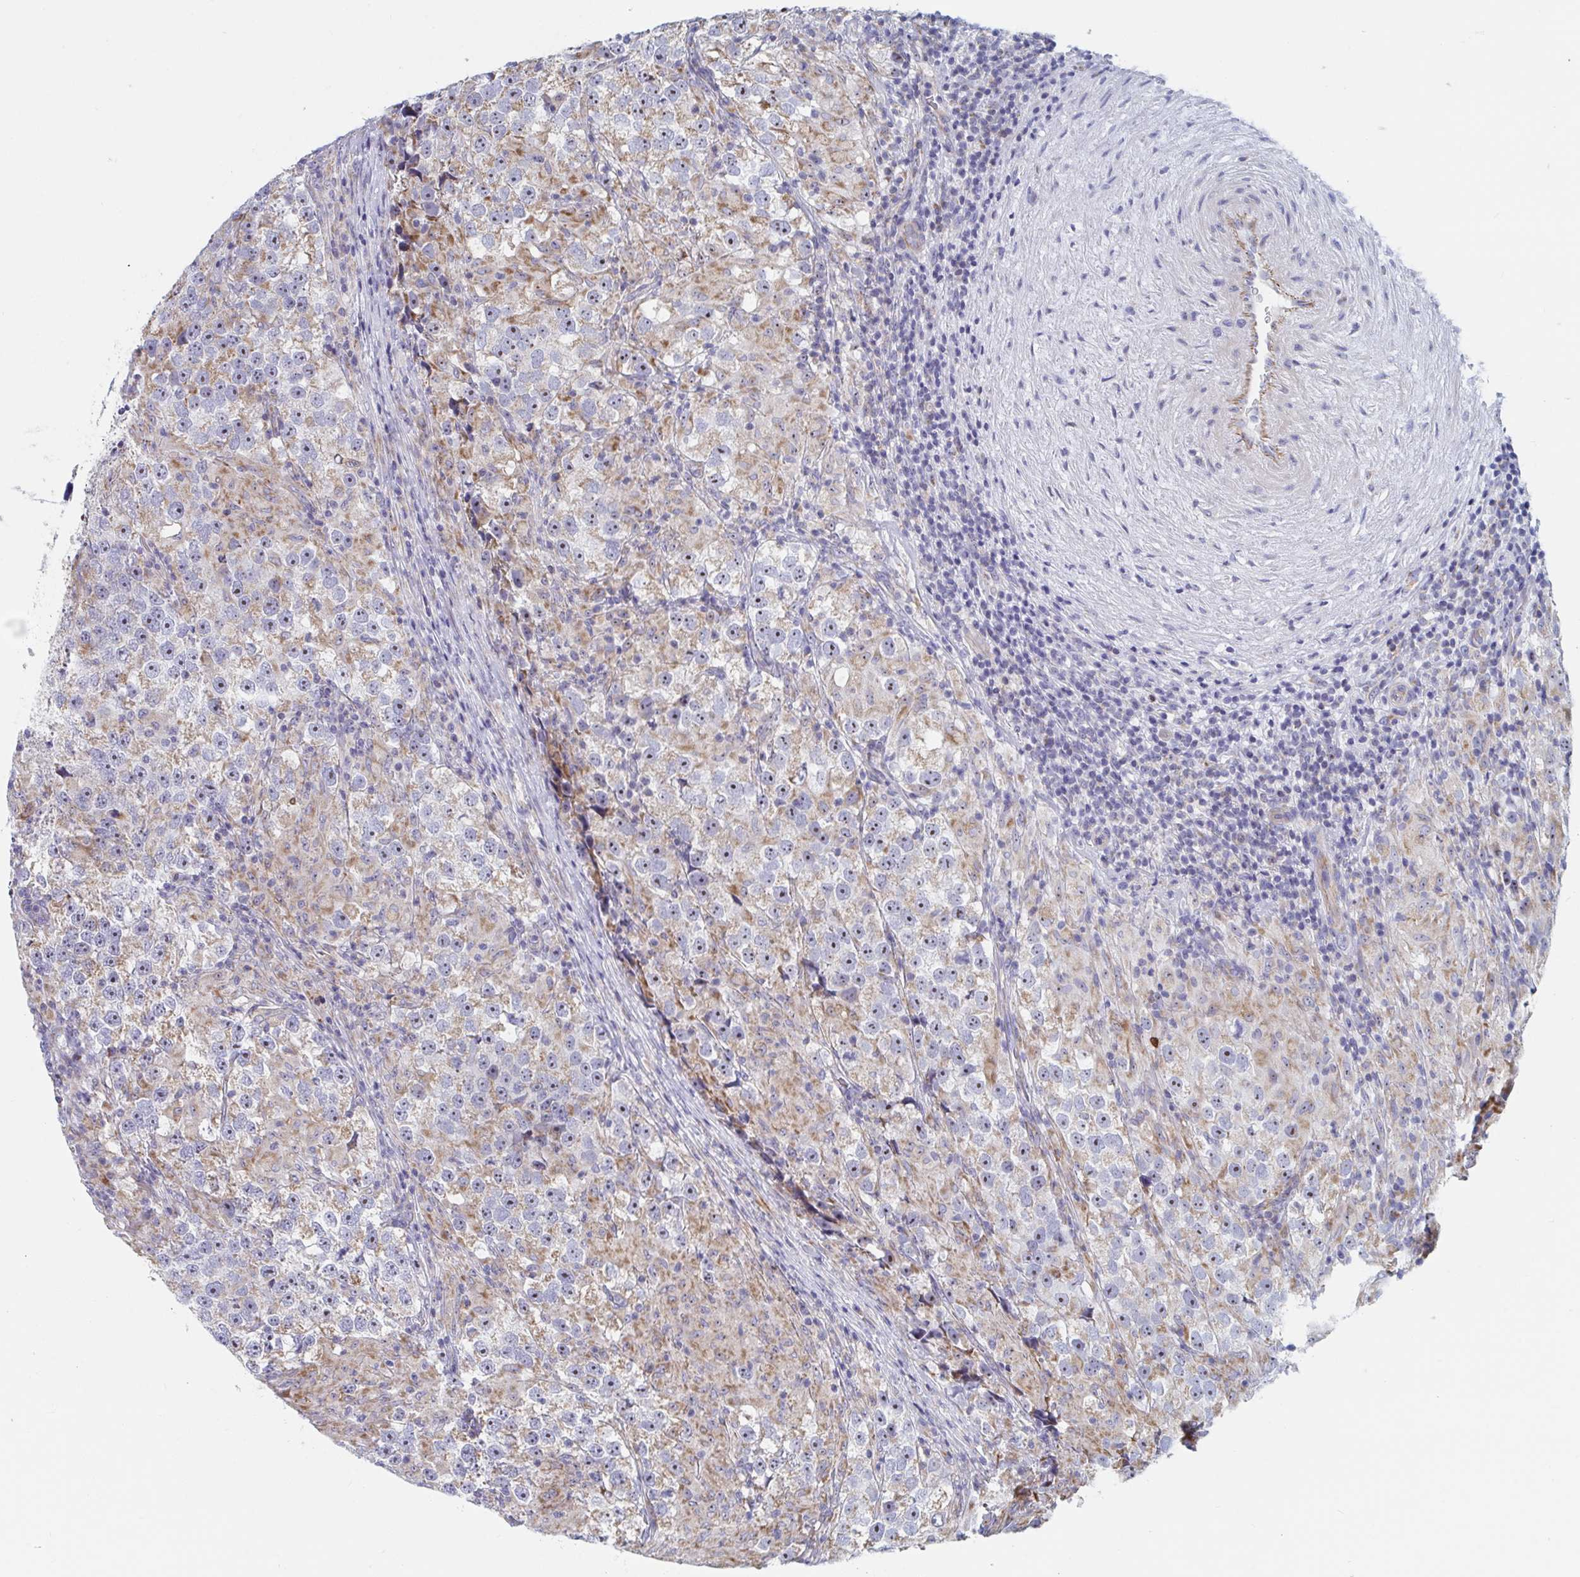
{"staining": {"intensity": "moderate", "quantity": "25%-75%", "location": "cytoplasmic/membranous,nuclear"}, "tissue": "testis cancer", "cell_type": "Tumor cells", "image_type": "cancer", "snomed": [{"axis": "morphology", "description": "Seminoma, NOS"}, {"axis": "topography", "description": "Testis"}], "caption": "Protein expression analysis of human testis cancer reveals moderate cytoplasmic/membranous and nuclear staining in about 25%-75% of tumor cells. The protein of interest is shown in brown color, while the nuclei are stained blue.", "gene": "MRPL53", "patient": {"sex": "male", "age": 46}}